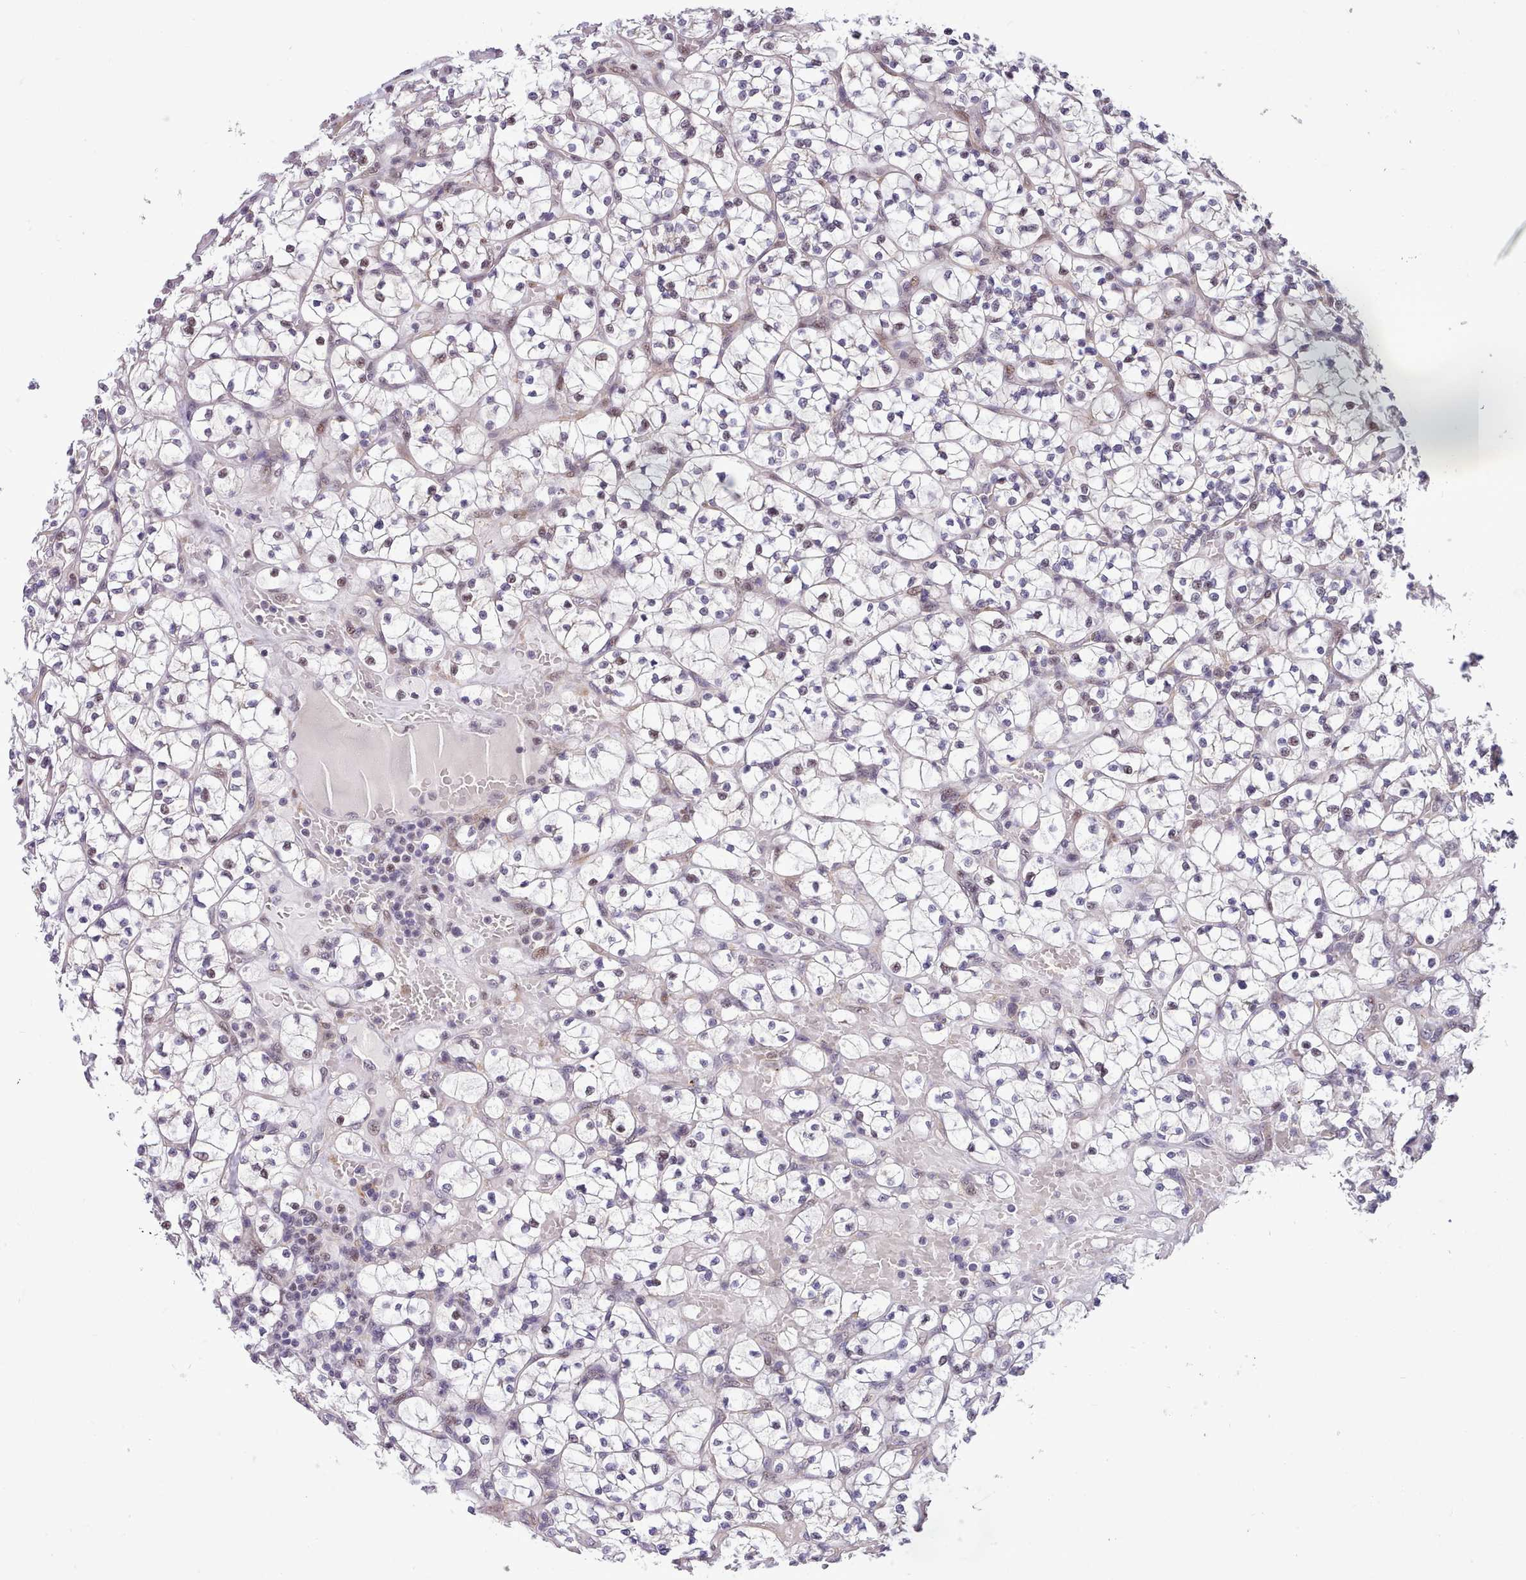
{"staining": {"intensity": "moderate", "quantity": "<25%", "location": "nuclear"}, "tissue": "renal cancer", "cell_type": "Tumor cells", "image_type": "cancer", "snomed": [{"axis": "morphology", "description": "Adenocarcinoma, NOS"}, {"axis": "topography", "description": "Kidney"}], "caption": "High-power microscopy captured an IHC photomicrograph of renal cancer, revealing moderate nuclear staining in about <25% of tumor cells. Nuclei are stained in blue.", "gene": "HOXB7", "patient": {"sex": "female", "age": 64}}